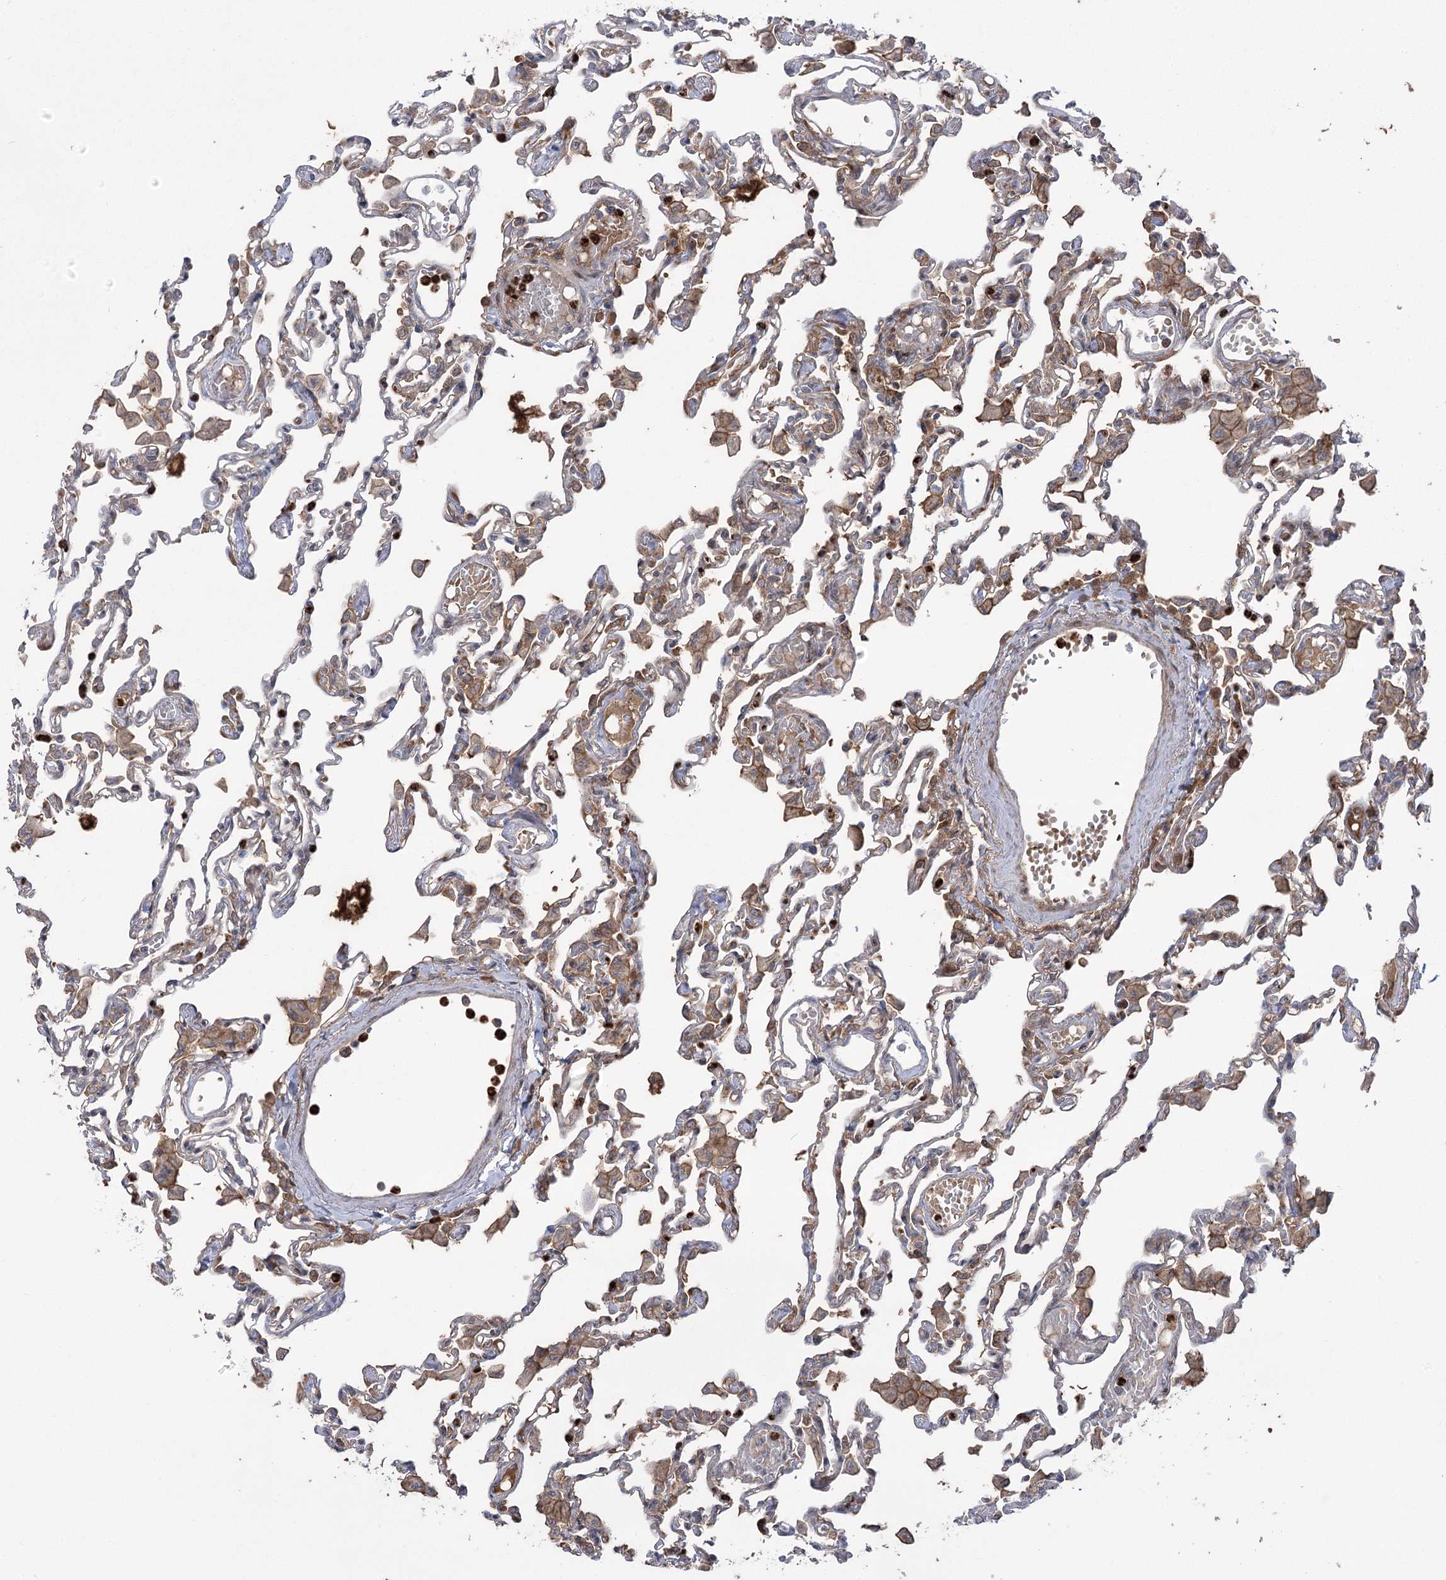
{"staining": {"intensity": "moderate", "quantity": "25%-75%", "location": "cytoplasmic/membranous"}, "tissue": "lung", "cell_type": "Alveolar cells", "image_type": "normal", "snomed": [{"axis": "morphology", "description": "Normal tissue, NOS"}, {"axis": "topography", "description": "Bronchus"}, {"axis": "topography", "description": "Lung"}], "caption": "The photomicrograph reveals a brown stain indicating the presence of a protein in the cytoplasmic/membranous of alveolar cells in lung. (DAB (3,3'-diaminobenzidine) IHC with brightfield microscopy, high magnification).", "gene": "PLEKHA5", "patient": {"sex": "female", "age": 49}}